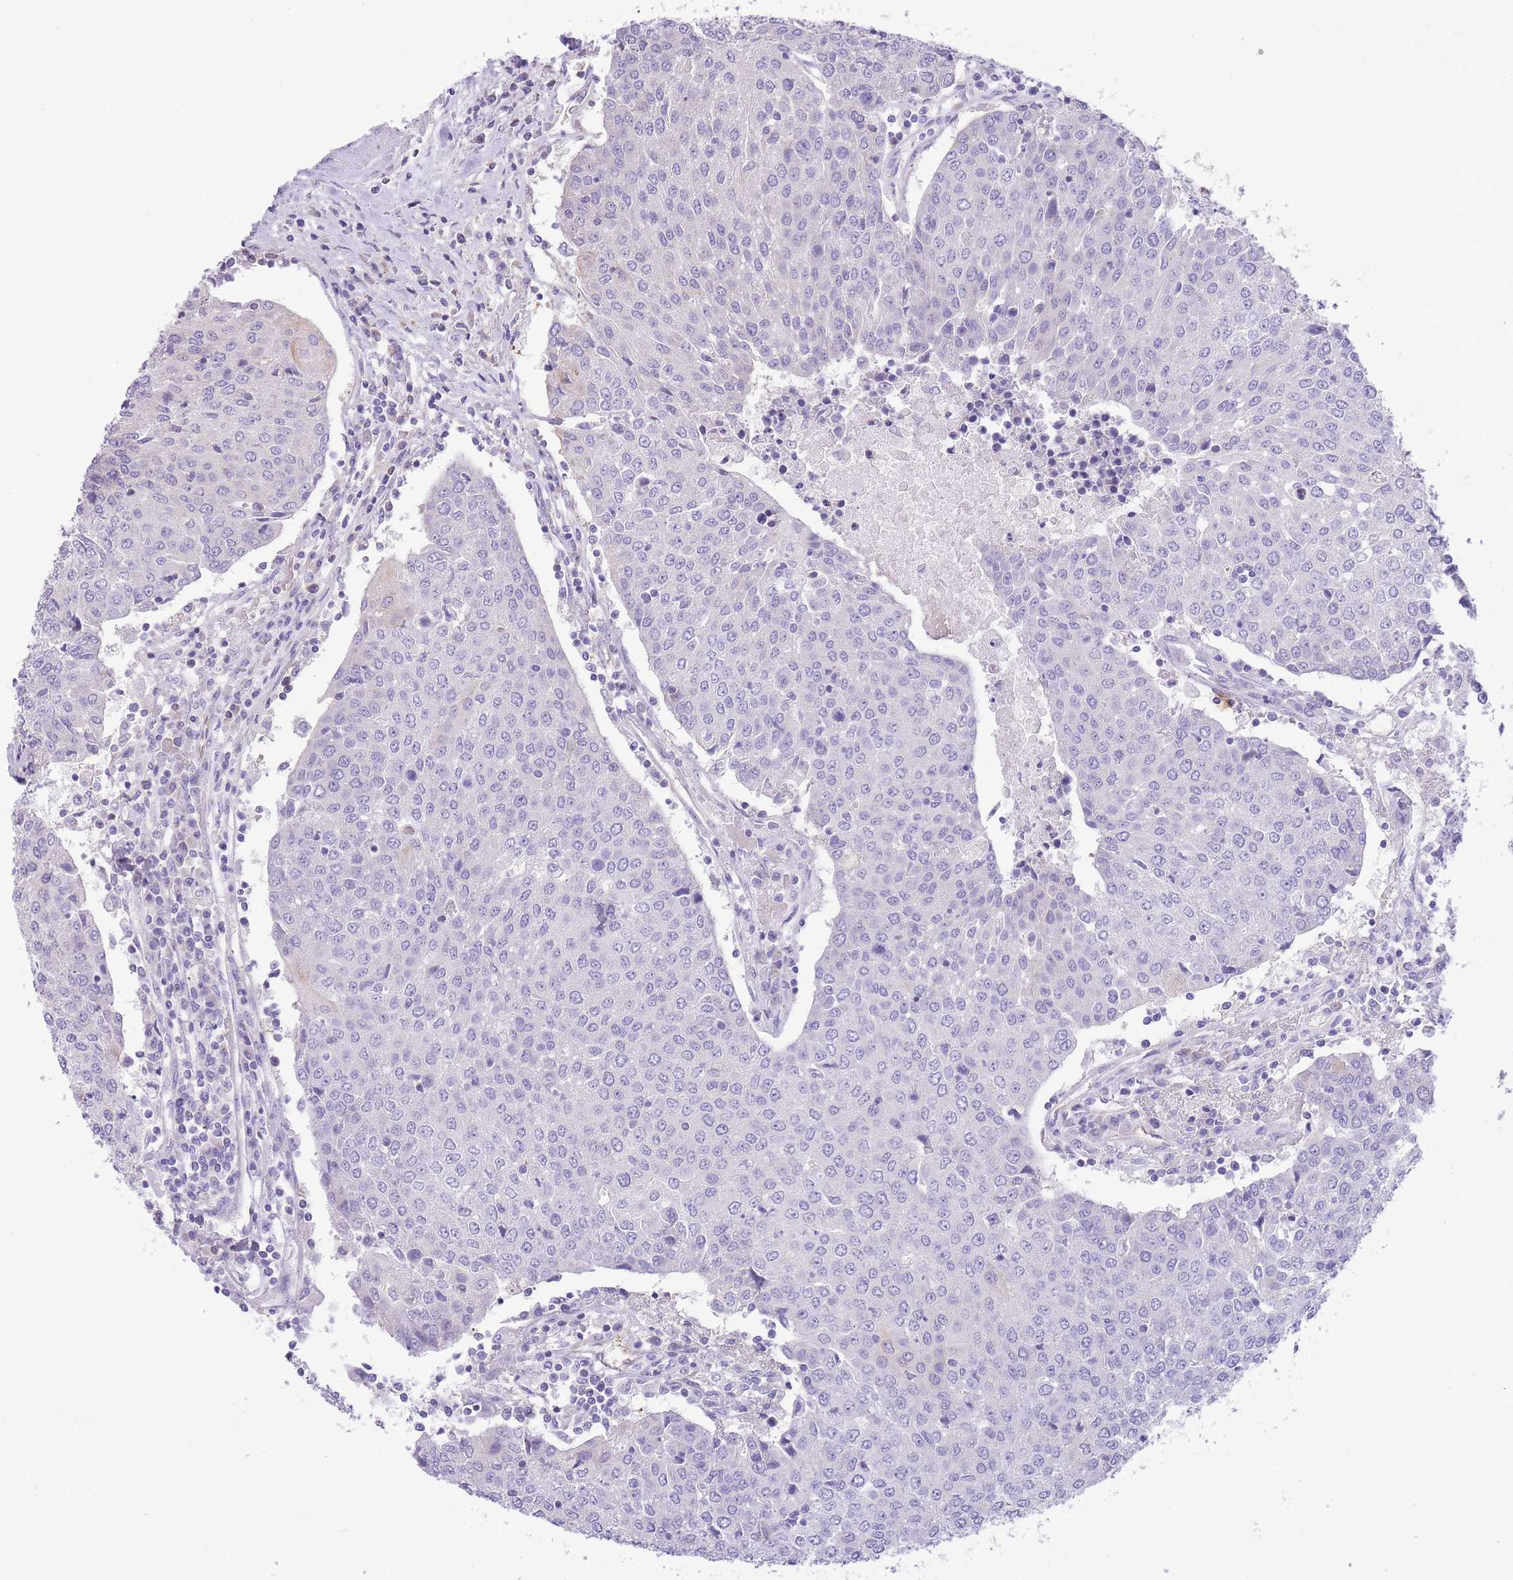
{"staining": {"intensity": "negative", "quantity": "none", "location": "none"}, "tissue": "urothelial cancer", "cell_type": "Tumor cells", "image_type": "cancer", "snomed": [{"axis": "morphology", "description": "Urothelial carcinoma, High grade"}, {"axis": "topography", "description": "Urinary bladder"}], "caption": "Image shows no protein expression in tumor cells of urothelial cancer tissue.", "gene": "RHOU", "patient": {"sex": "female", "age": 85}}